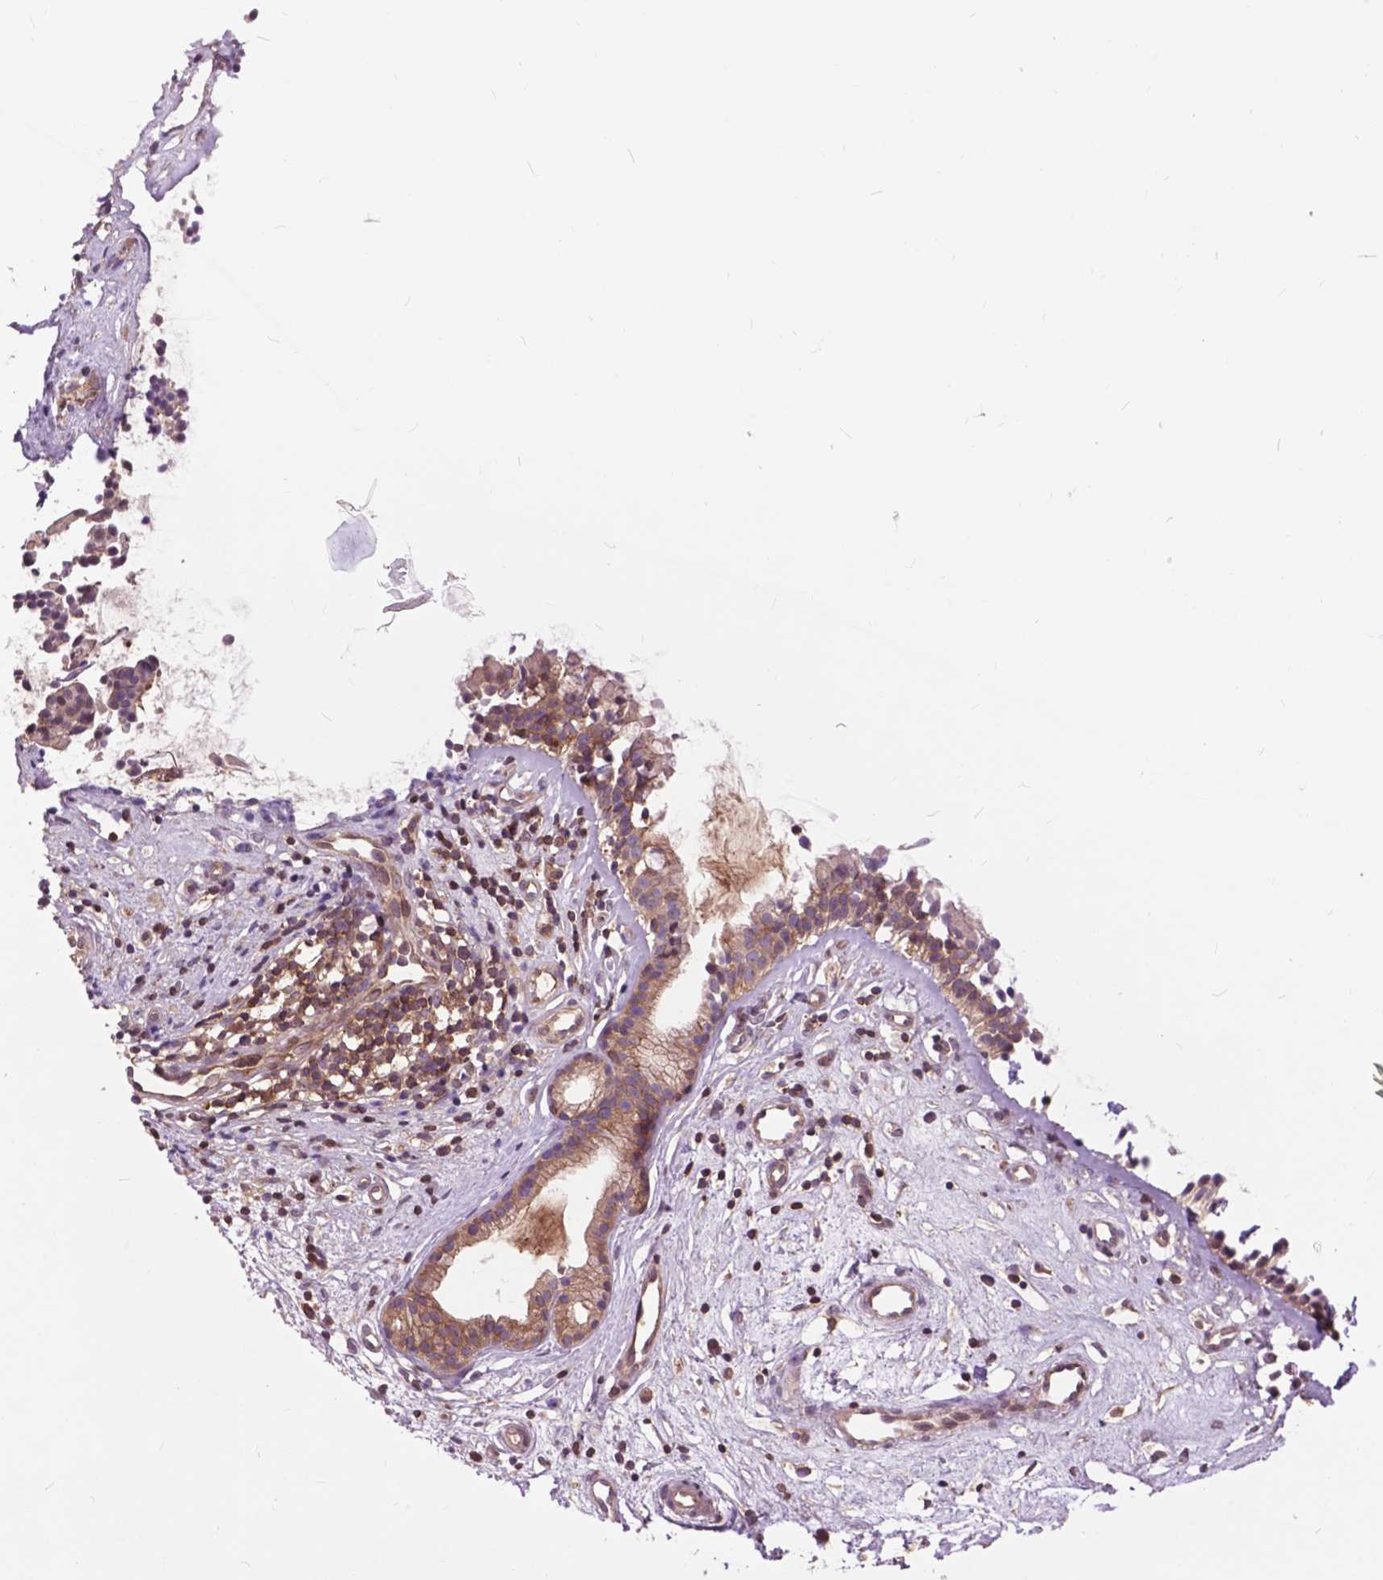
{"staining": {"intensity": "moderate", "quantity": ">75%", "location": "cytoplasmic/membranous"}, "tissue": "nasopharynx", "cell_type": "Respiratory epithelial cells", "image_type": "normal", "snomed": [{"axis": "morphology", "description": "Normal tissue, NOS"}, {"axis": "topography", "description": "Nasopharynx"}], "caption": "The histopathology image shows staining of unremarkable nasopharynx, revealing moderate cytoplasmic/membranous protein expression (brown color) within respiratory epithelial cells. (DAB (3,3'-diaminobenzidine) = brown stain, brightfield microscopy at high magnification).", "gene": "ARAF", "patient": {"sex": "female", "age": 52}}